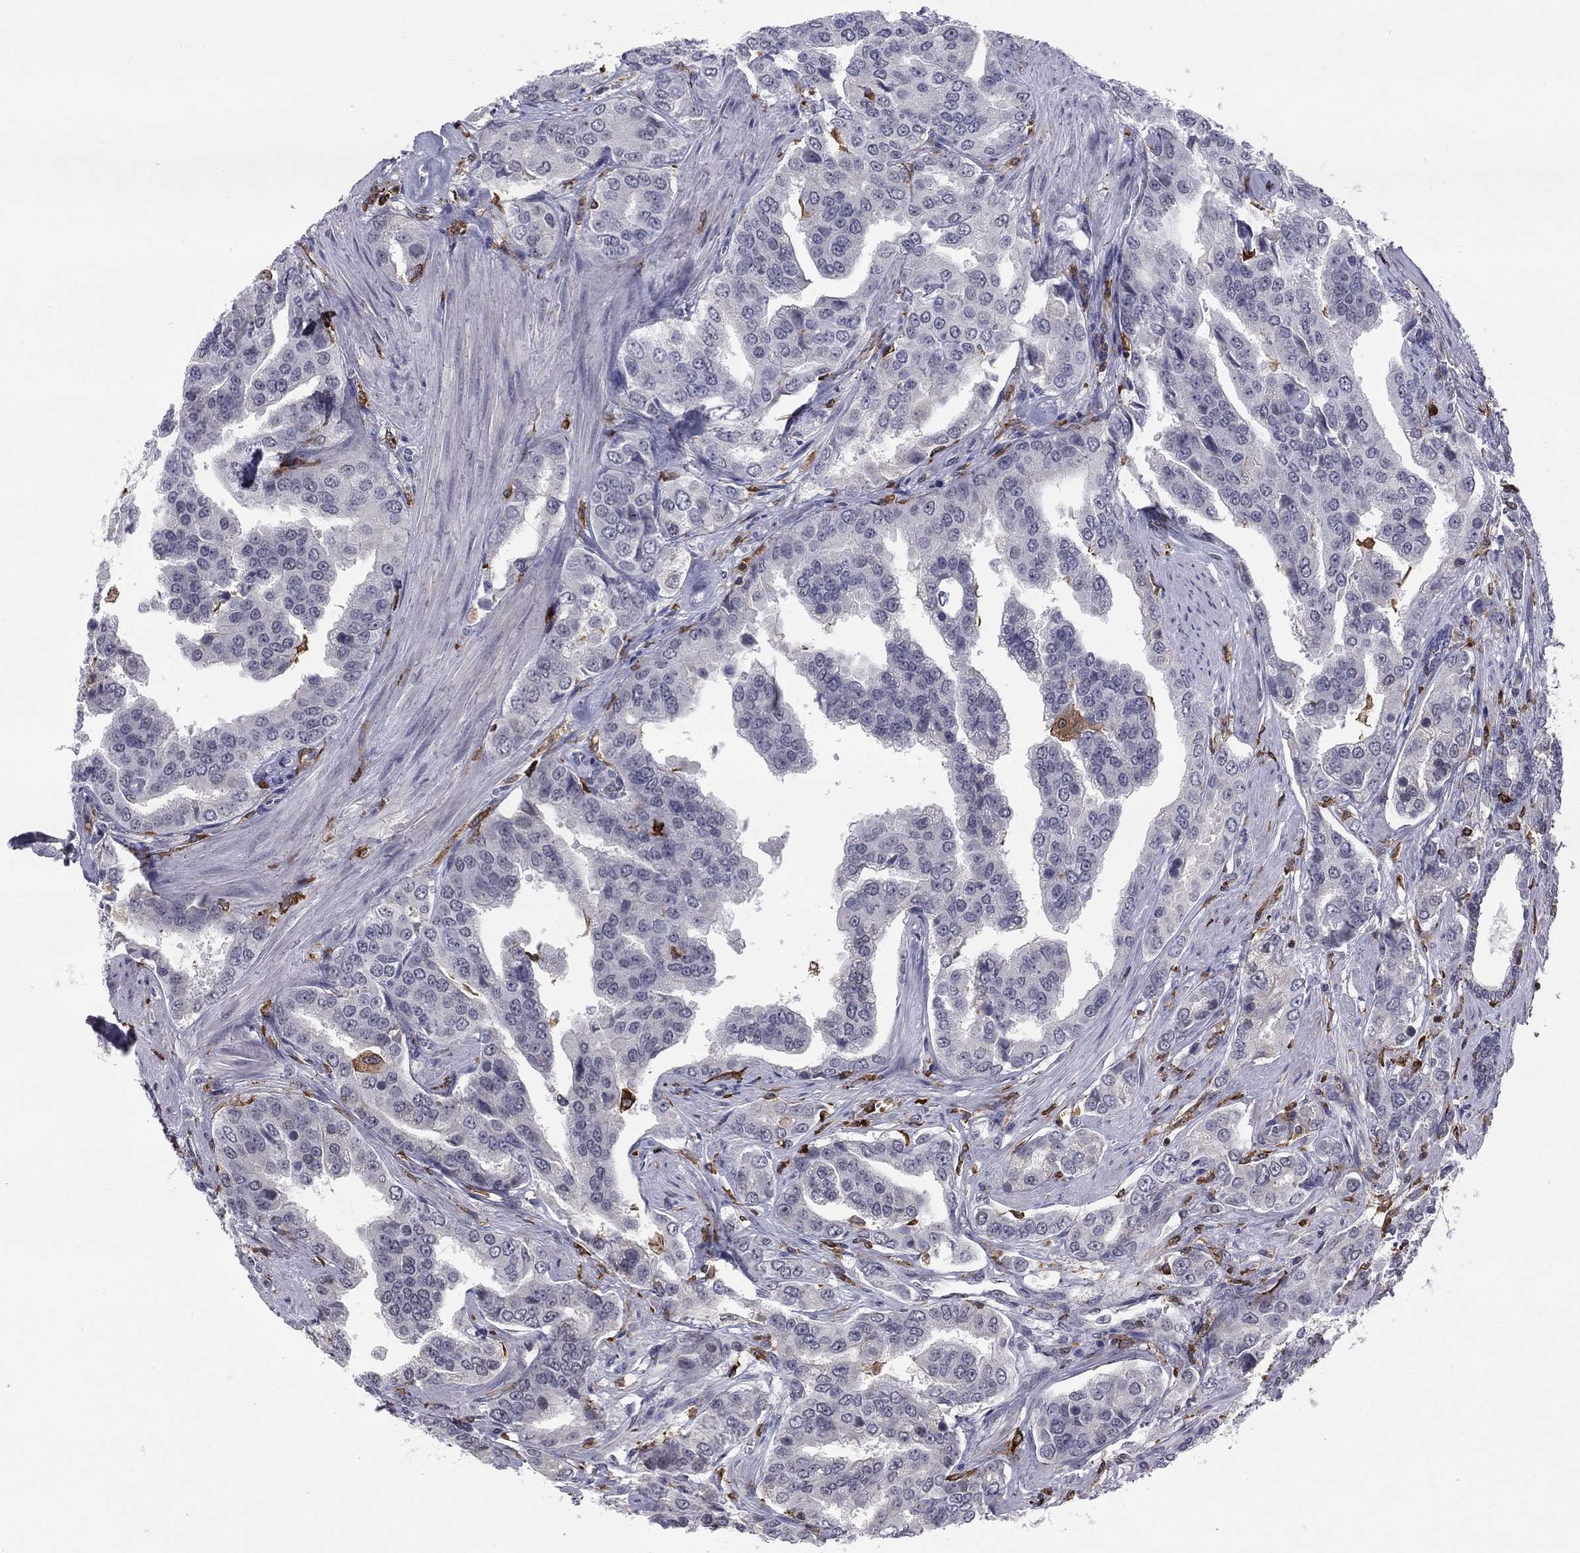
{"staining": {"intensity": "negative", "quantity": "none", "location": "none"}, "tissue": "prostate cancer", "cell_type": "Tumor cells", "image_type": "cancer", "snomed": [{"axis": "morphology", "description": "Adenocarcinoma, NOS"}, {"axis": "topography", "description": "Prostate and seminal vesicle, NOS"}, {"axis": "topography", "description": "Prostate"}], "caption": "This histopathology image is of prostate cancer (adenocarcinoma) stained with IHC to label a protein in brown with the nuclei are counter-stained blue. There is no positivity in tumor cells. (Immunohistochemistry (ihc), brightfield microscopy, high magnification).", "gene": "PLCB2", "patient": {"sex": "male", "age": 69}}